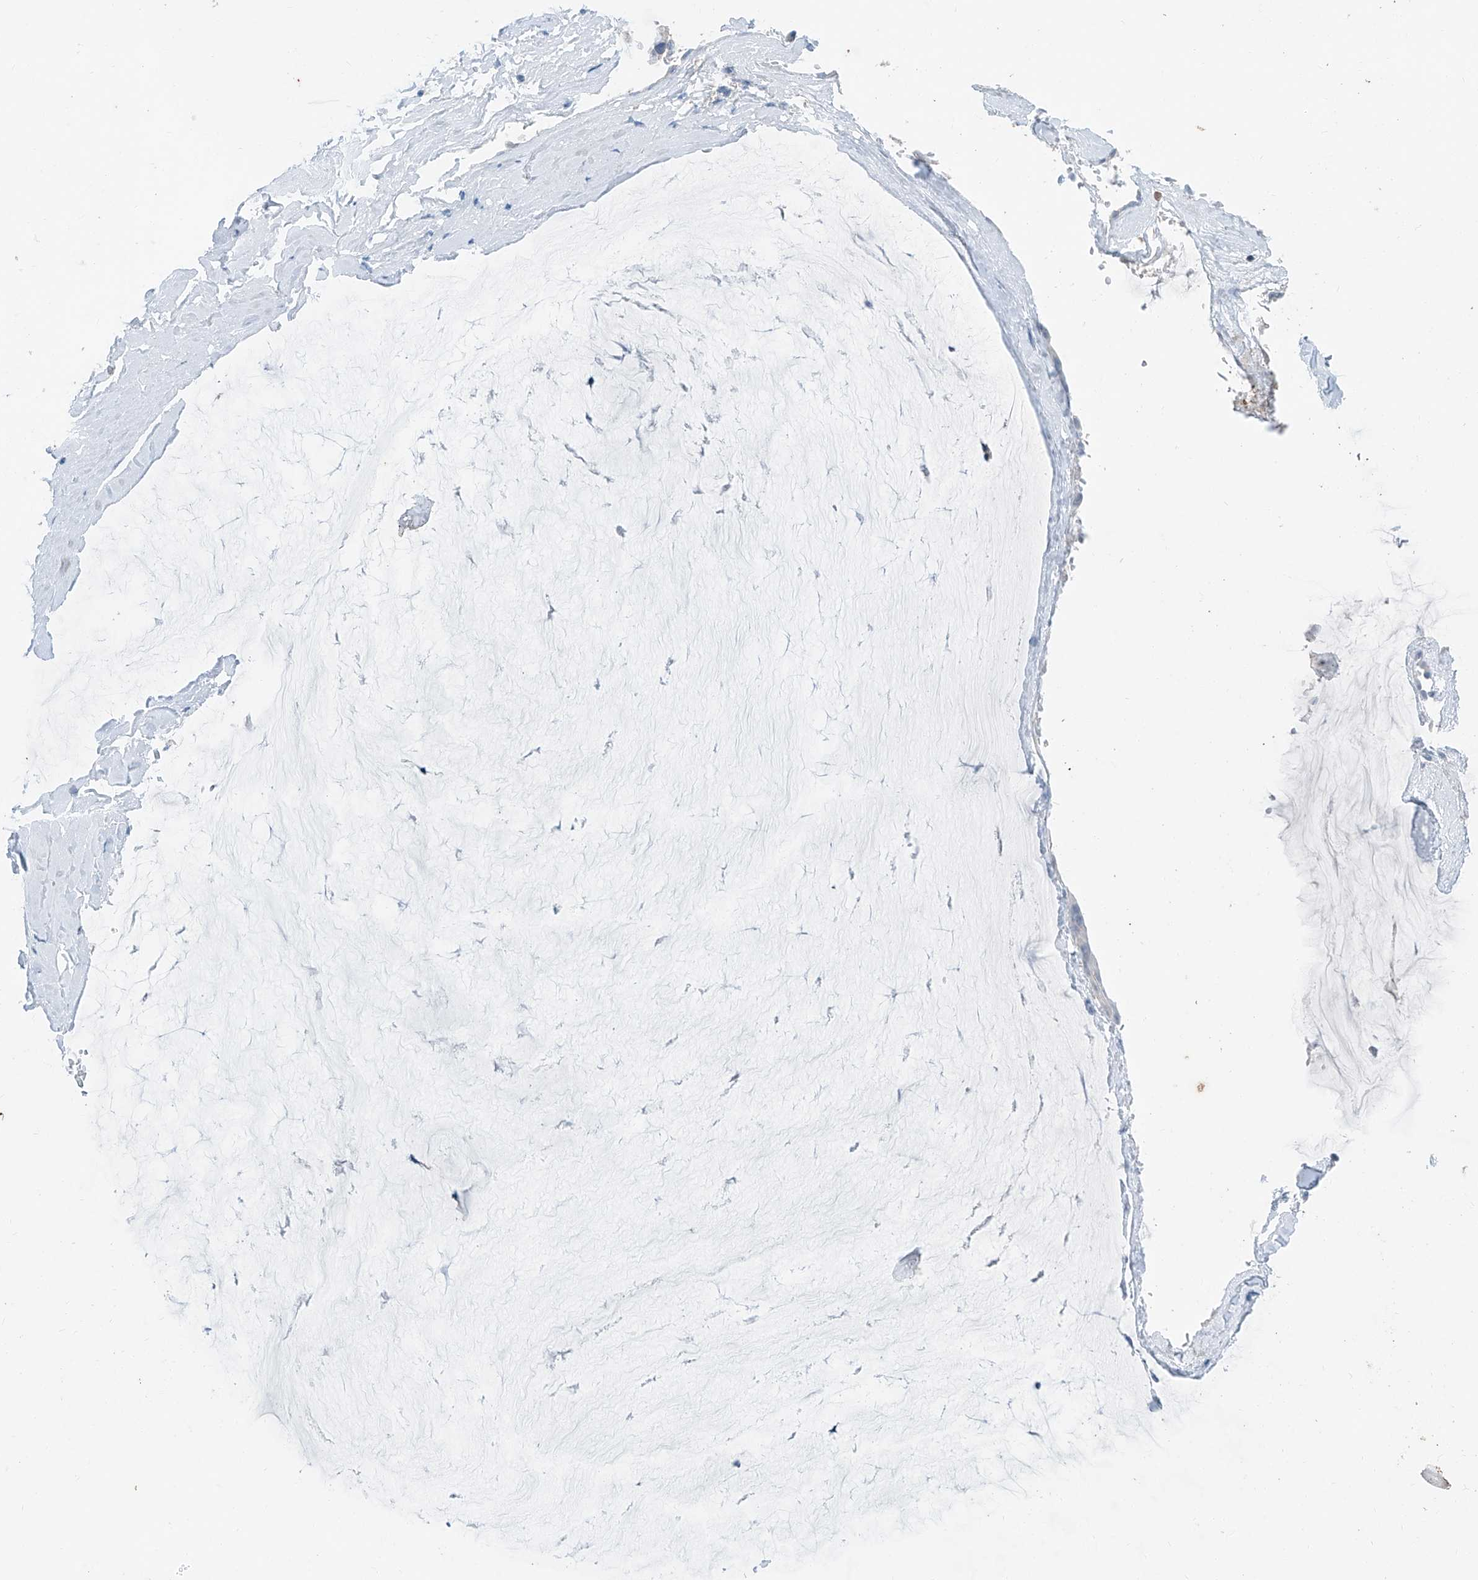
{"staining": {"intensity": "negative", "quantity": "none", "location": "none"}, "tissue": "ovarian cancer", "cell_type": "Tumor cells", "image_type": "cancer", "snomed": [{"axis": "morphology", "description": "Cystadenocarcinoma, mucinous, NOS"}, {"axis": "topography", "description": "Ovary"}], "caption": "IHC micrograph of neoplastic tissue: ovarian mucinous cystadenocarcinoma stained with DAB (3,3'-diaminobenzidine) demonstrates no significant protein expression in tumor cells.", "gene": "ANKRD34A", "patient": {"sex": "female", "age": 39}}